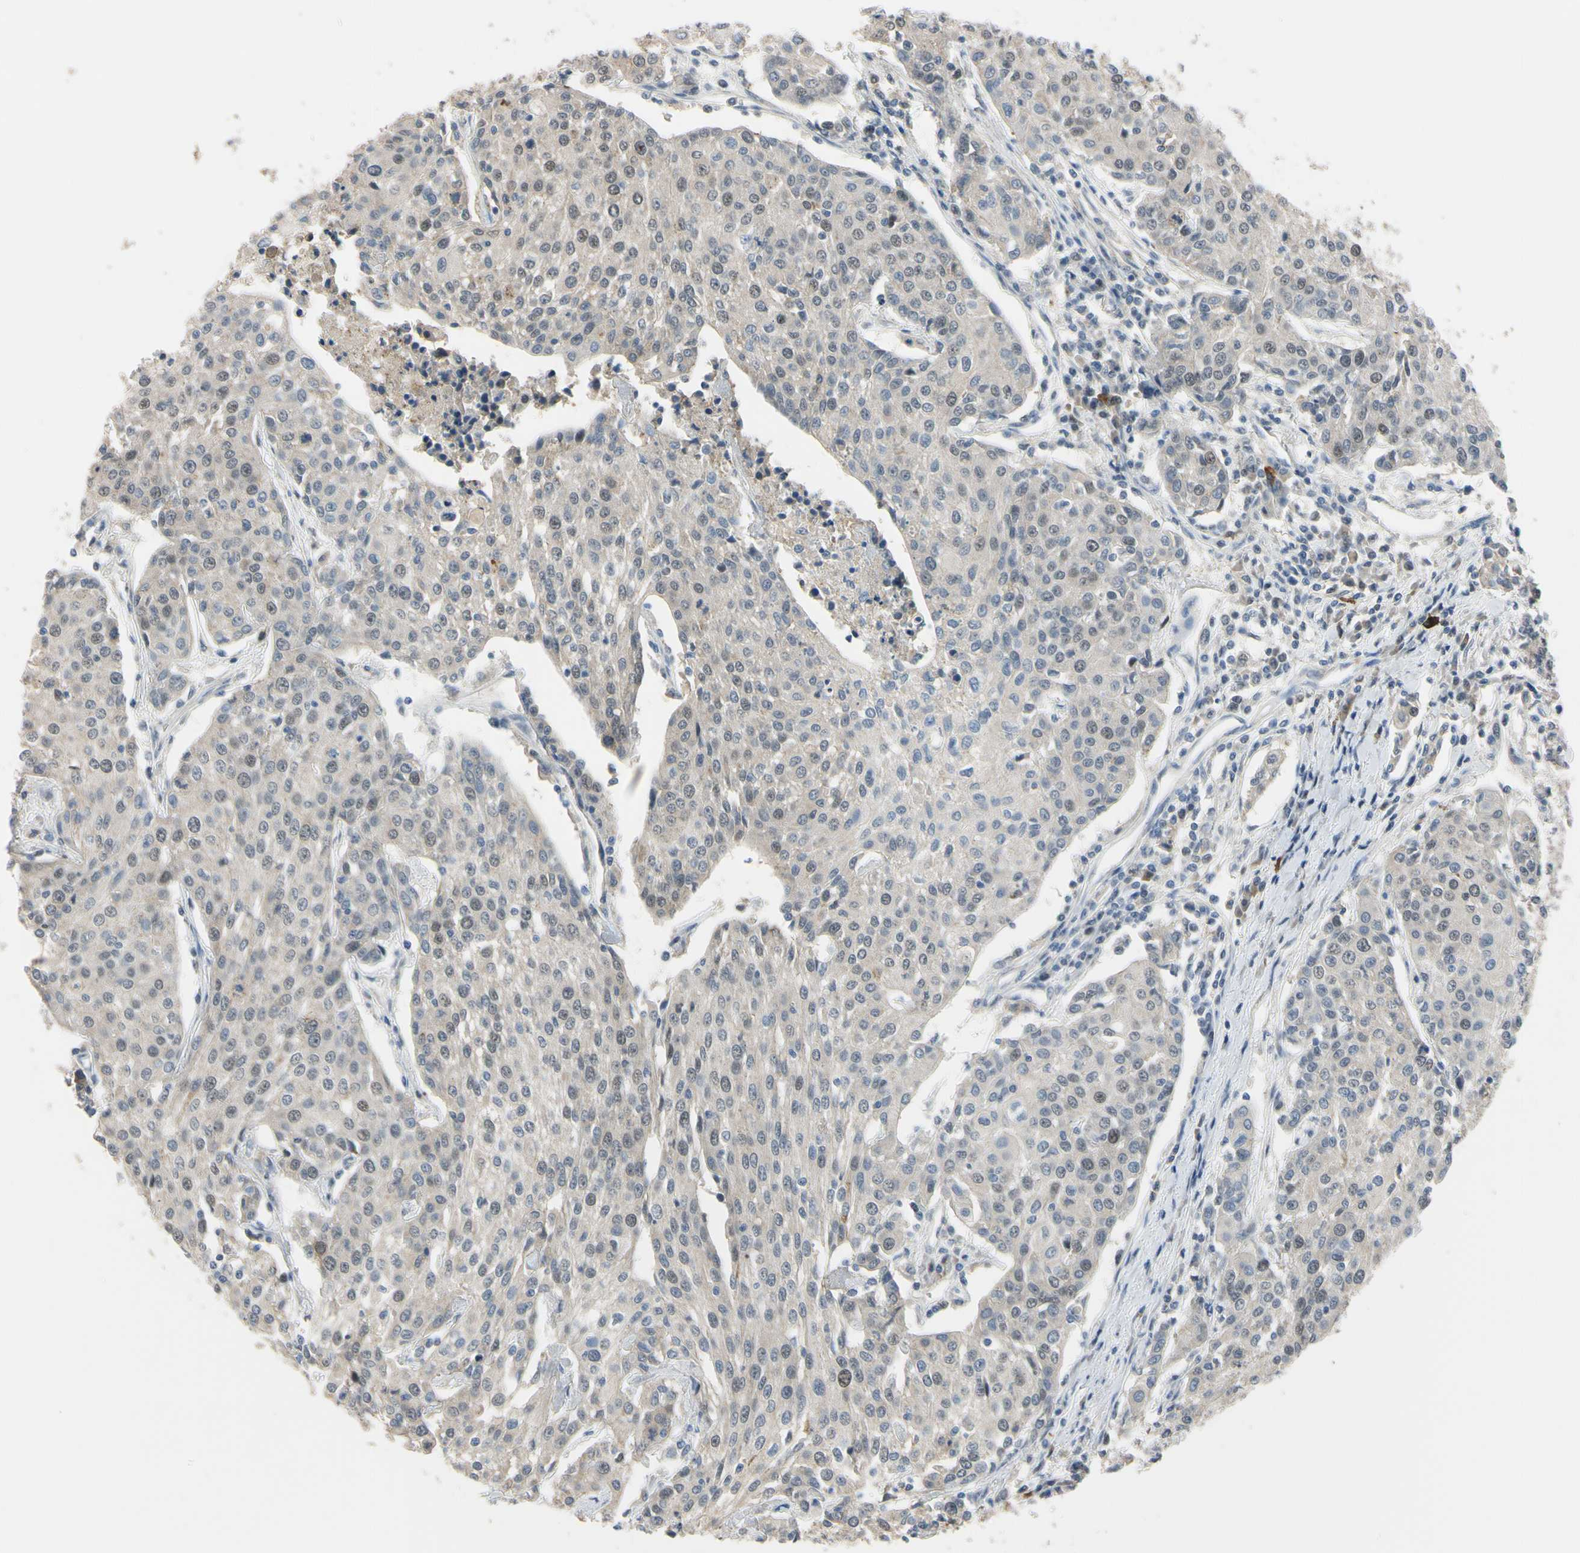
{"staining": {"intensity": "negative", "quantity": "none", "location": "none"}, "tissue": "urothelial cancer", "cell_type": "Tumor cells", "image_type": "cancer", "snomed": [{"axis": "morphology", "description": "Urothelial carcinoma, High grade"}, {"axis": "topography", "description": "Urinary bladder"}], "caption": "This is an IHC micrograph of human high-grade urothelial carcinoma. There is no positivity in tumor cells.", "gene": "LHX9", "patient": {"sex": "female", "age": 85}}